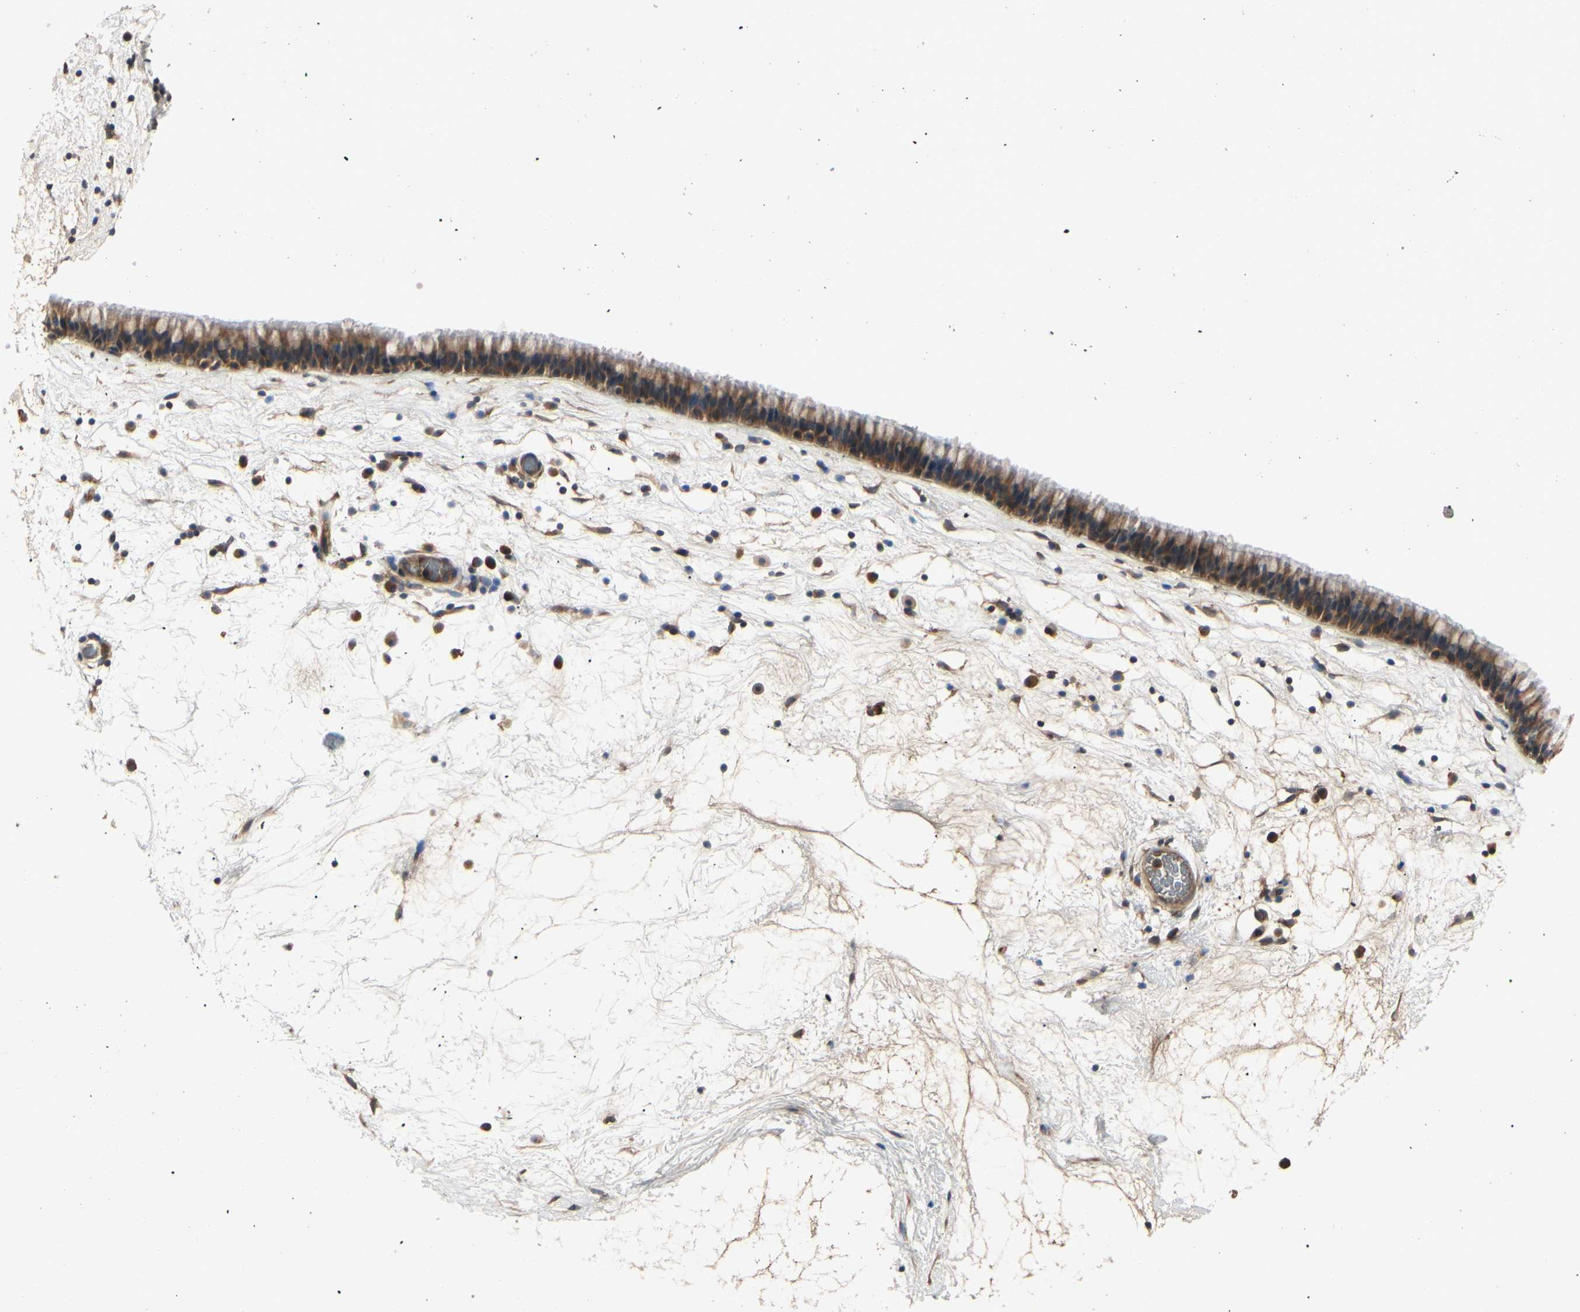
{"staining": {"intensity": "strong", "quantity": ">75%", "location": "cytoplasmic/membranous"}, "tissue": "nasopharynx", "cell_type": "Respiratory epithelial cells", "image_type": "normal", "snomed": [{"axis": "morphology", "description": "Normal tissue, NOS"}, {"axis": "morphology", "description": "Inflammation, NOS"}, {"axis": "topography", "description": "Nasopharynx"}], "caption": "Nasopharynx stained with DAB immunohistochemistry demonstrates high levels of strong cytoplasmic/membranous positivity in approximately >75% of respiratory epithelial cells. (brown staining indicates protein expression, while blue staining denotes nuclei).", "gene": "RNF14", "patient": {"sex": "male", "age": 48}}